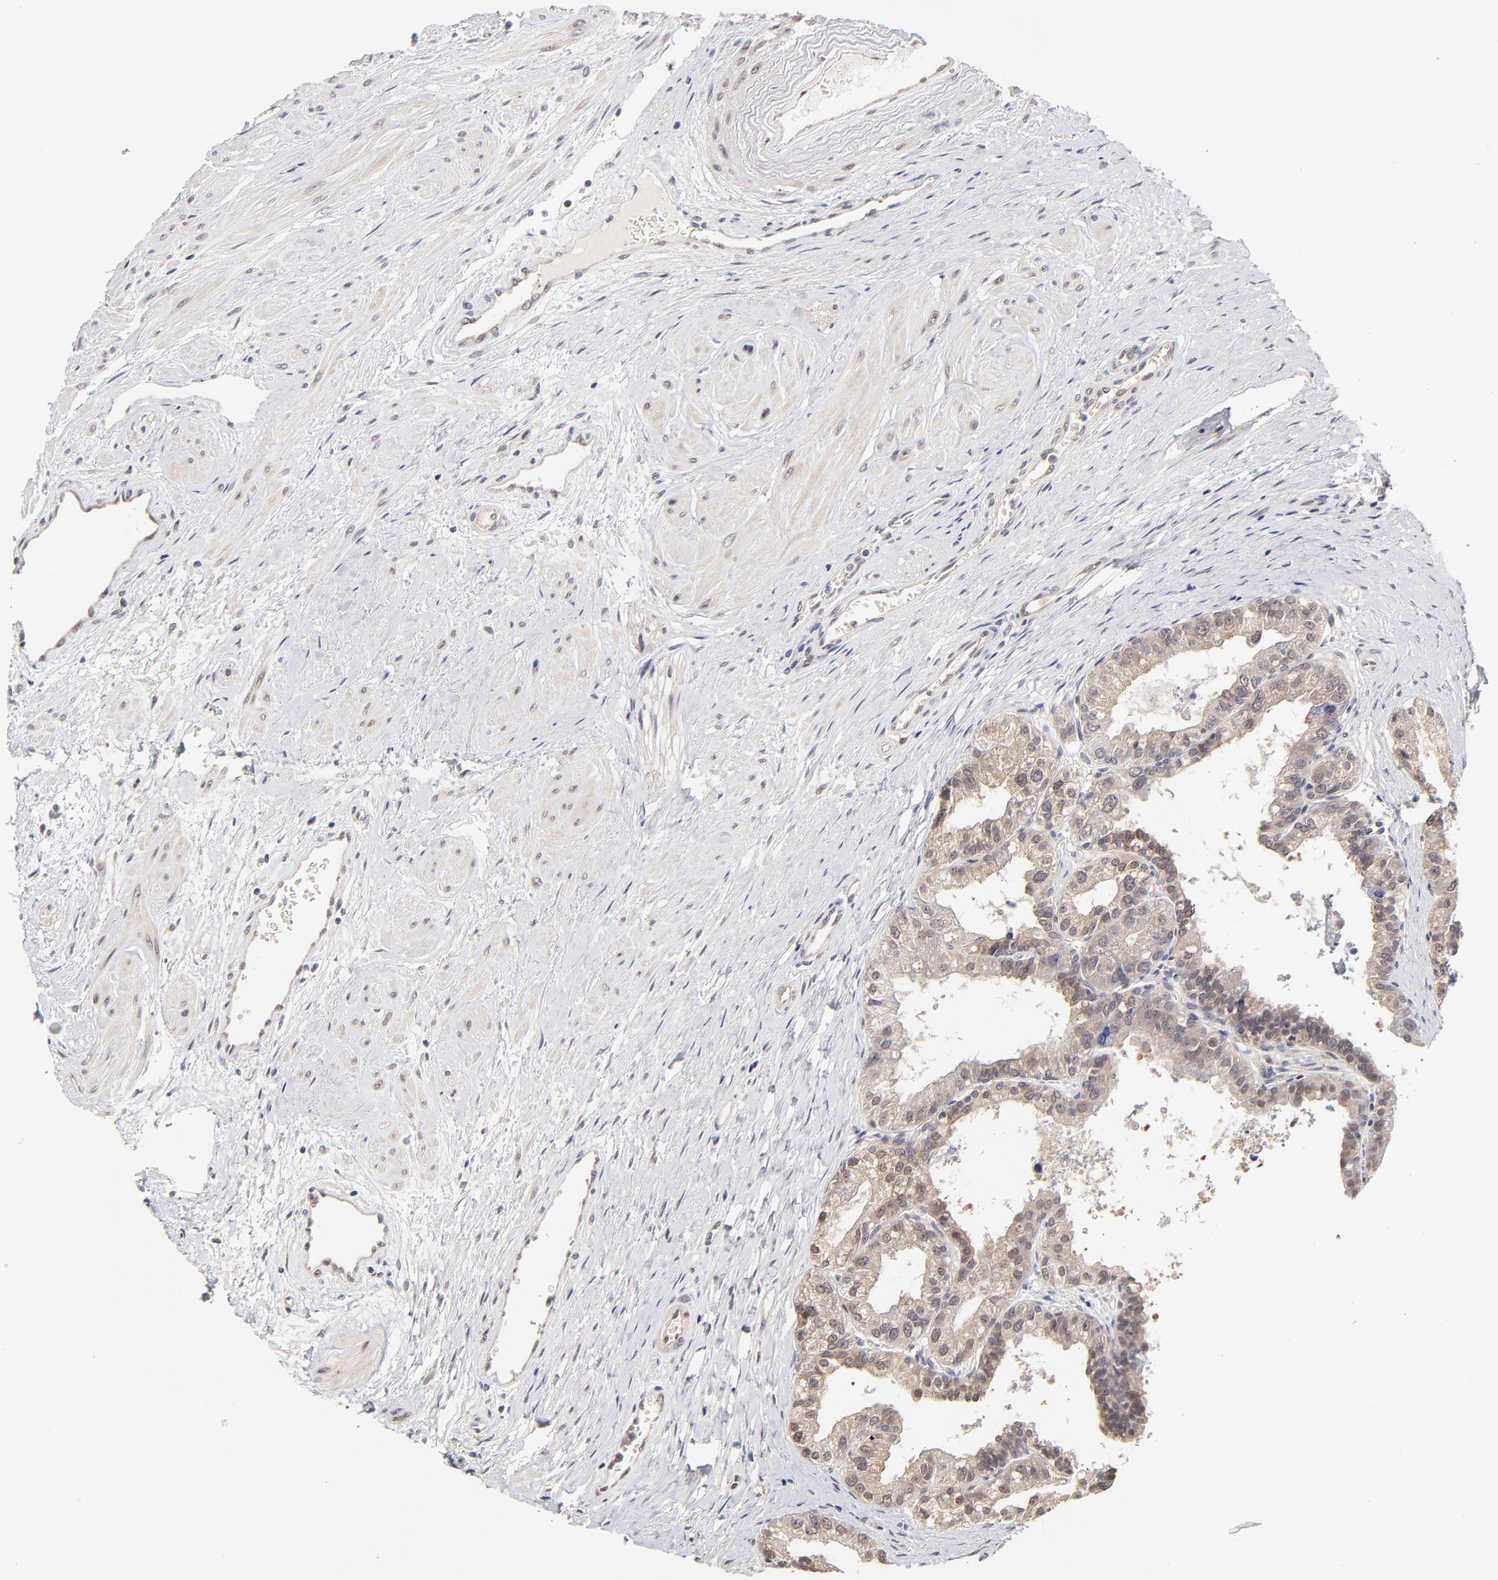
{"staining": {"intensity": "weak", "quantity": ">75%", "location": "cytoplasmic/membranous"}, "tissue": "prostate", "cell_type": "Glandular cells", "image_type": "normal", "snomed": [{"axis": "morphology", "description": "Normal tissue, NOS"}, {"axis": "topography", "description": "Prostate"}], "caption": "Protein expression by IHC exhibits weak cytoplasmic/membranous staining in about >75% of glandular cells in benign prostate. Using DAB (brown) and hematoxylin (blue) stains, captured at high magnification using brightfield microscopy.", "gene": "ZNF10", "patient": {"sex": "male", "age": 60}}